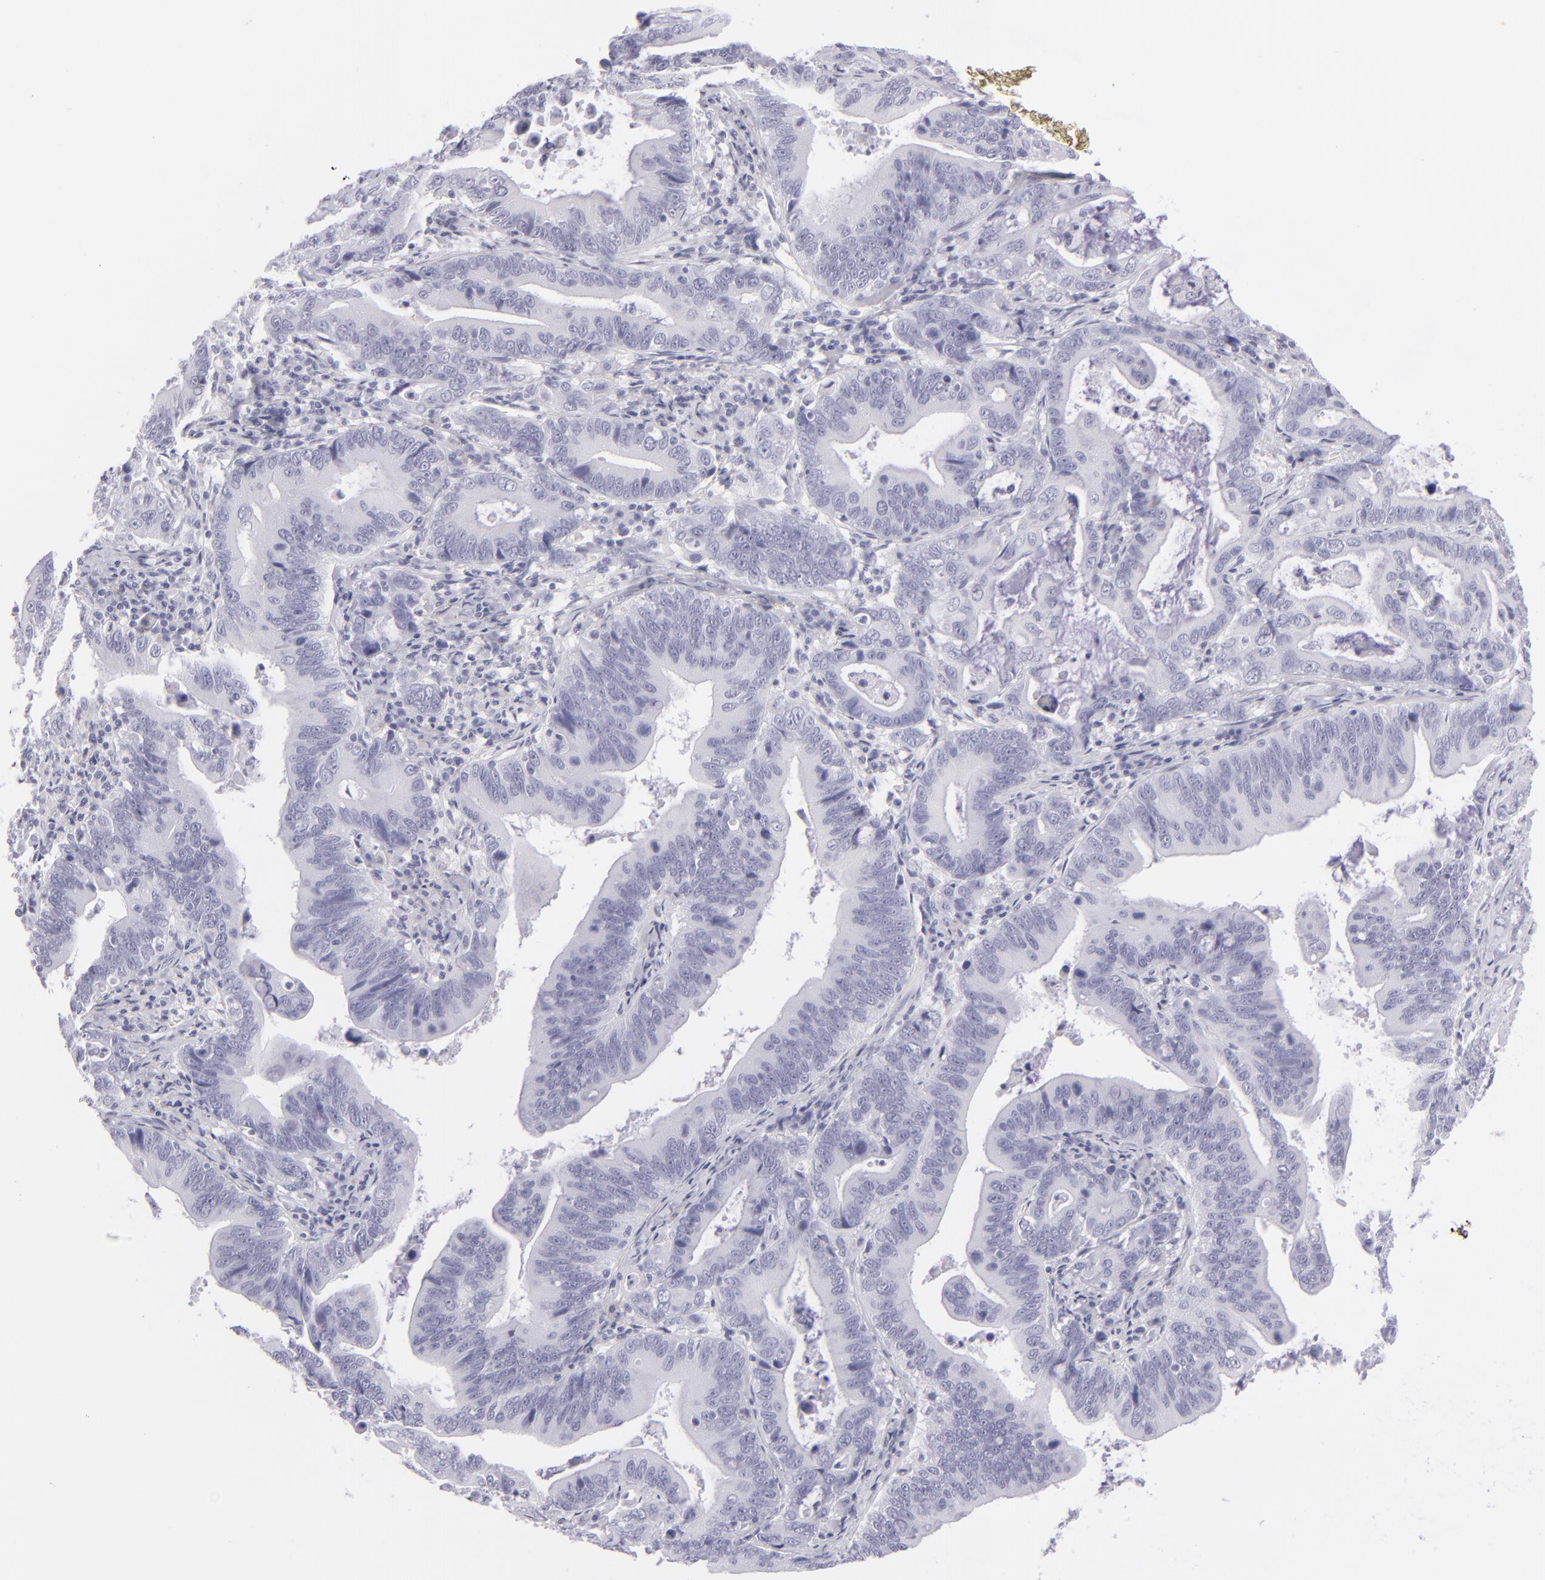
{"staining": {"intensity": "negative", "quantity": "none", "location": "none"}, "tissue": "stomach cancer", "cell_type": "Tumor cells", "image_type": "cancer", "snomed": [{"axis": "morphology", "description": "Adenocarcinoma, NOS"}, {"axis": "topography", "description": "Stomach, upper"}], "caption": "This is an immunohistochemistry (IHC) micrograph of stomach cancer. There is no positivity in tumor cells.", "gene": "FCER2", "patient": {"sex": "male", "age": 63}}